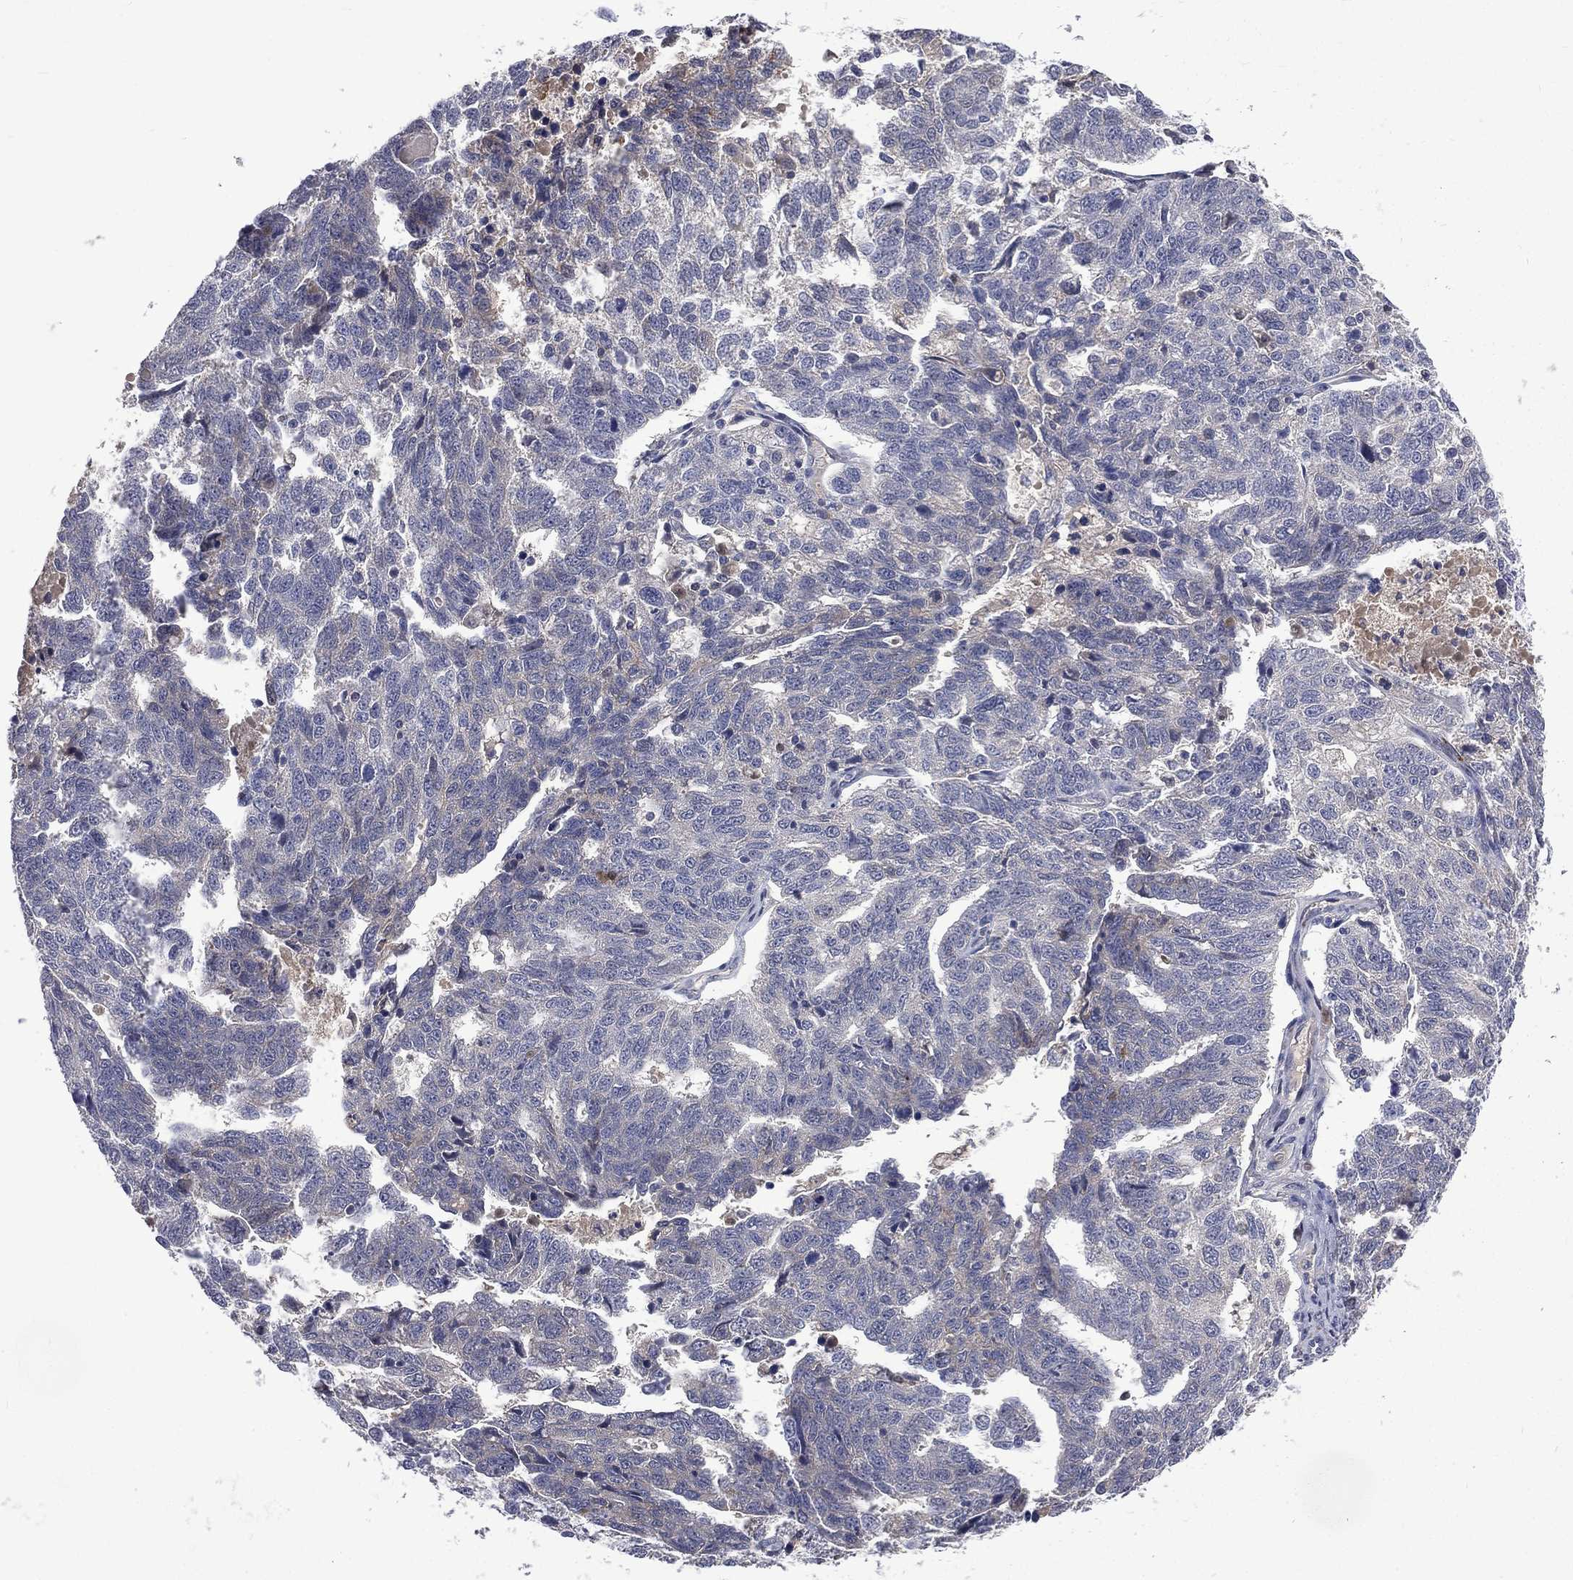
{"staining": {"intensity": "moderate", "quantity": "<25%", "location": "cytoplasmic/membranous"}, "tissue": "ovarian cancer", "cell_type": "Tumor cells", "image_type": "cancer", "snomed": [{"axis": "morphology", "description": "Cystadenocarcinoma, serous, NOS"}, {"axis": "topography", "description": "Ovary"}], "caption": "Protein staining exhibits moderate cytoplasmic/membranous staining in about <25% of tumor cells in ovarian serous cystadenocarcinoma. Using DAB (brown) and hematoxylin (blue) stains, captured at high magnification using brightfield microscopy.", "gene": "CA12", "patient": {"sex": "female", "age": 71}}